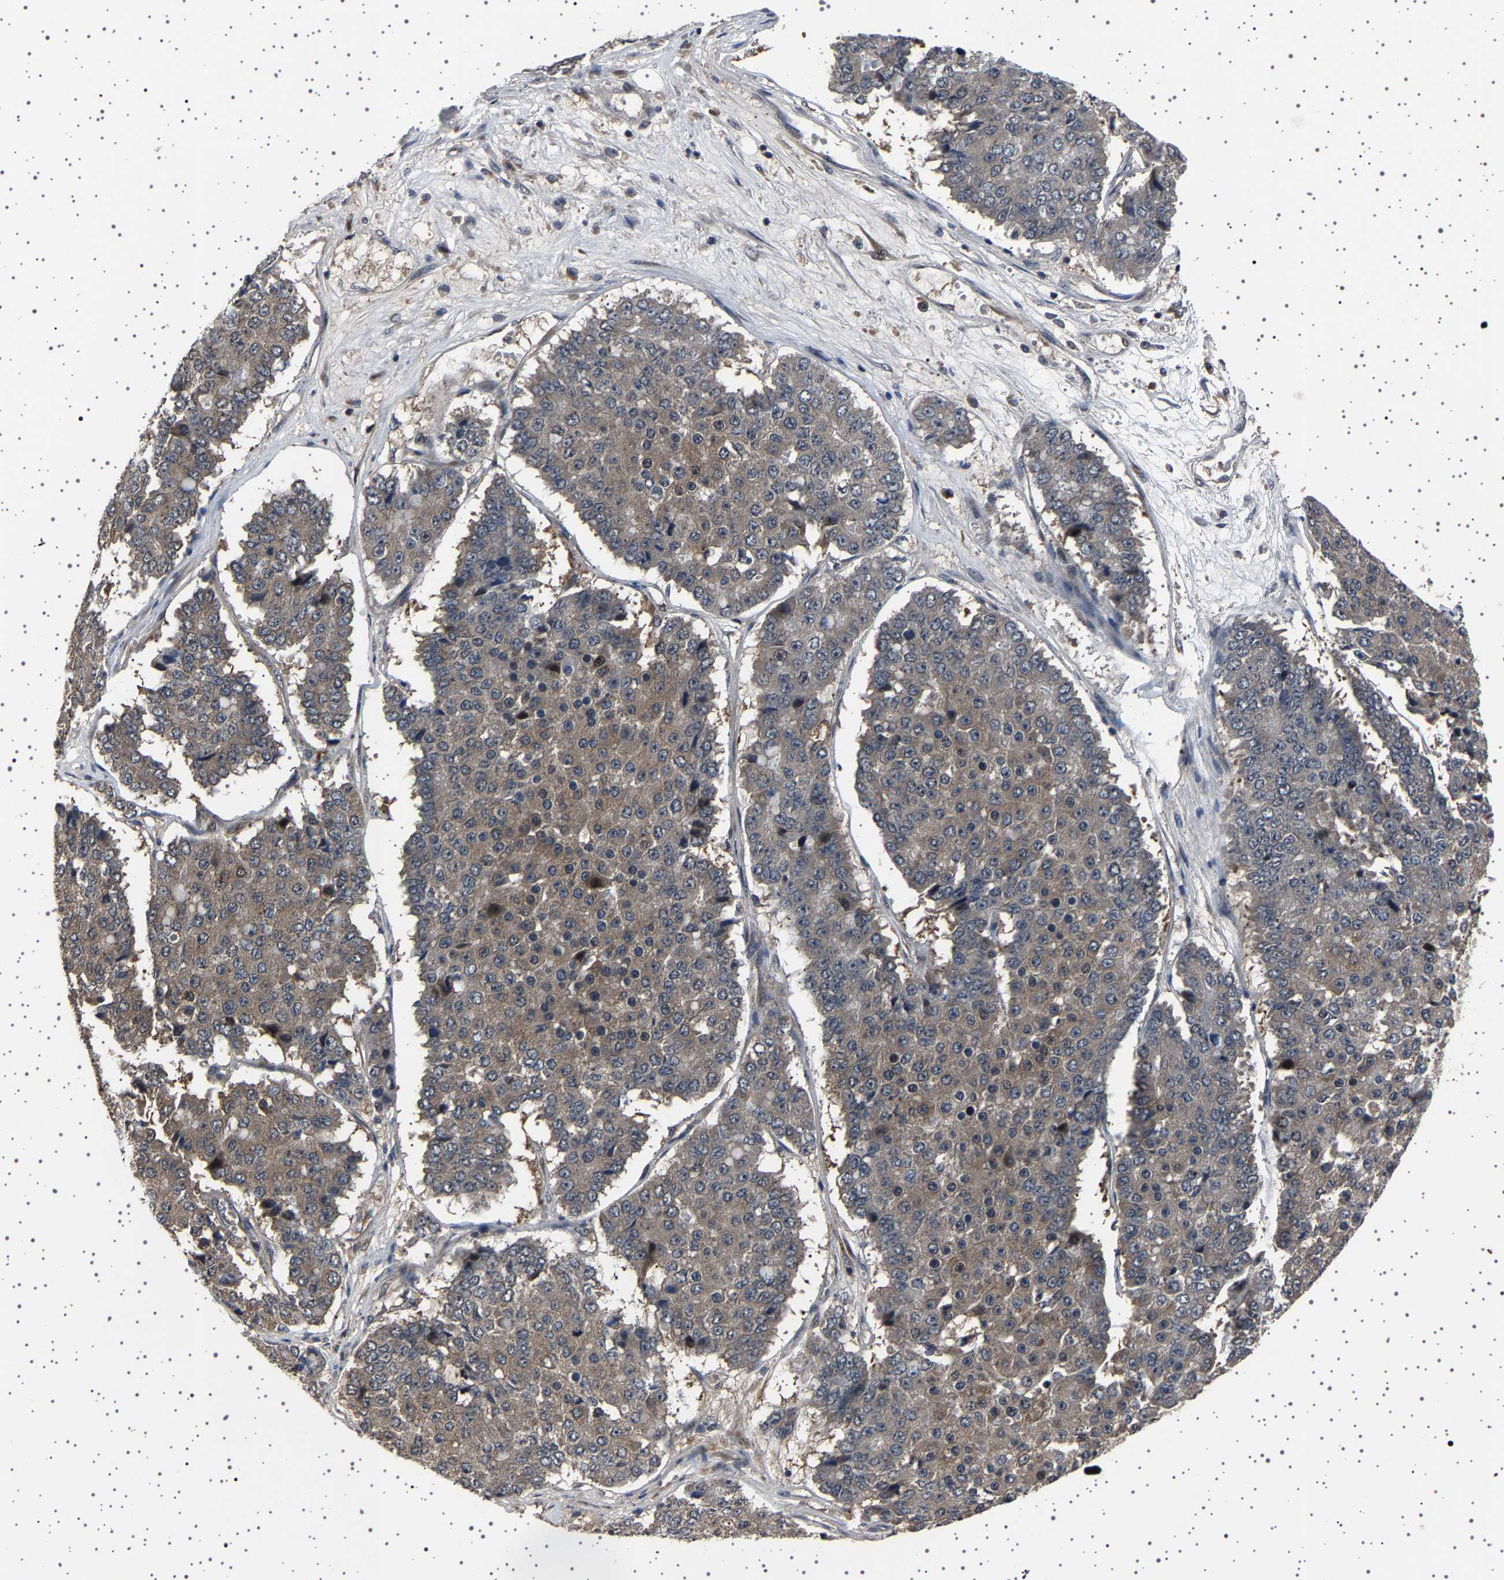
{"staining": {"intensity": "weak", "quantity": ">75%", "location": "cytoplasmic/membranous"}, "tissue": "pancreatic cancer", "cell_type": "Tumor cells", "image_type": "cancer", "snomed": [{"axis": "morphology", "description": "Adenocarcinoma, NOS"}, {"axis": "topography", "description": "Pancreas"}], "caption": "The image reveals a brown stain indicating the presence of a protein in the cytoplasmic/membranous of tumor cells in adenocarcinoma (pancreatic). The protein of interest is shown in brown color, while the nuclei are stained blue.", "gene": "NCKAP1", "patient": {"sex": "male", "age": 50}}